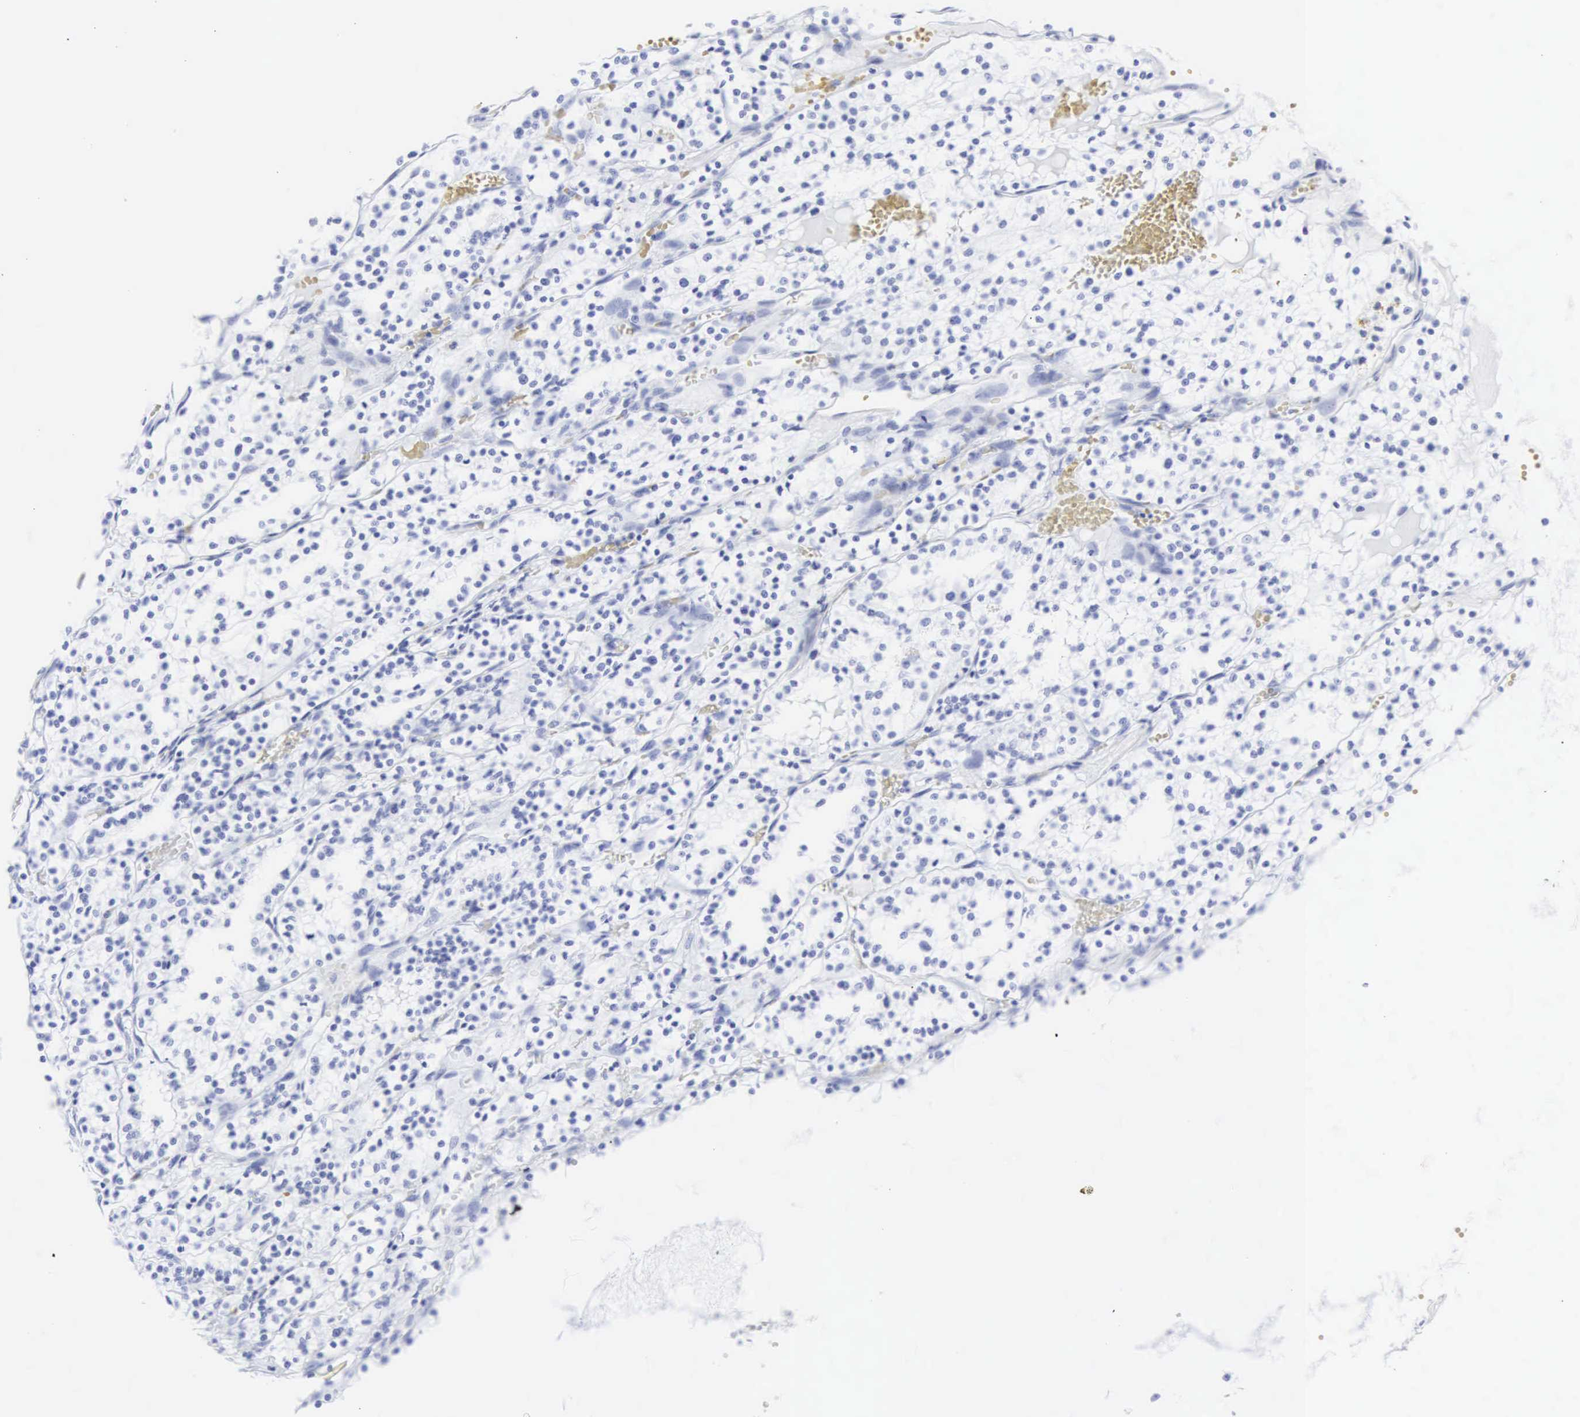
{"staining": {"intensity": "negative", "quantity": "none", "location": "none"}, "tissue": "renal cancer", "cell_type": "Tumor cells", "image_type": "cancer", "snomed": [{"axis": "morphology", "description": "Adenocarcinoma, NOS"}, {"axis": "topography", "description": "Kidney"}], "caption": "Human renal adenocarcinoma stained for a protein using IHC reveals no positivity in tumor cells.", "gene": "CGB3", "patient": {"sex": "male", "age": 61}}